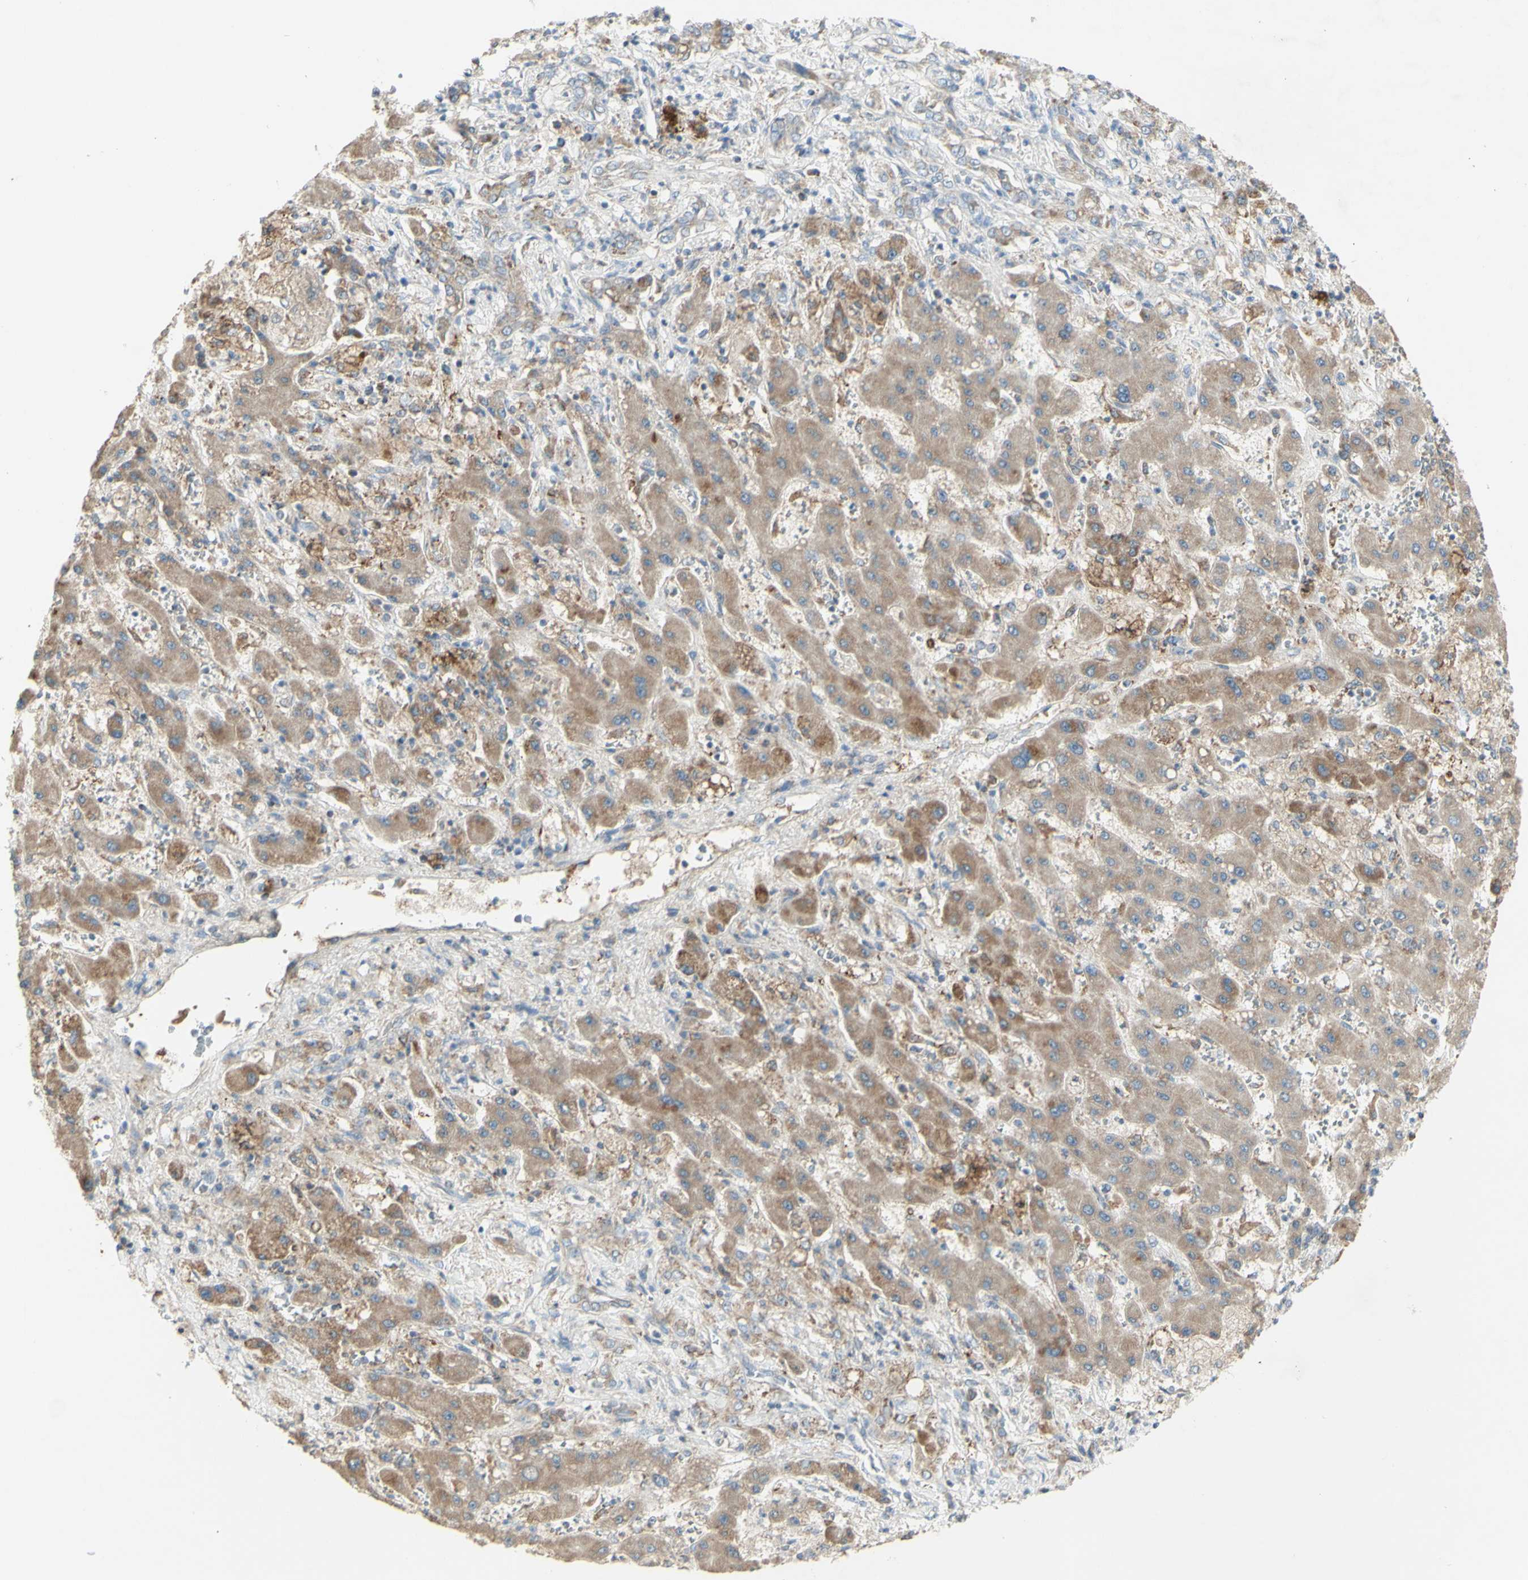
{"staining": {"intensity": "weak", "quantity": "<25%", "location": "cytoplasmic/membranous"}, "tissue": "liver cancer", "cell_type": "Tumor cells", "image_type": "cancer", "snomed": [{"axis": "morphology", "description": "Cholangiocarcinoma"}, {"axis": "topography", "description": "Liver"}], "caption": "High power microscopy histopathology image of an immunohistochemistry micrograph of liver cancer (cholangiocarcinoma), revealing no significant staining in tumor cells. (Immunohistochemistry, brightfield microscopy, high magnification).", "gene": "CNTNAP1", "patient": {"sex": "male", "age": 50}}